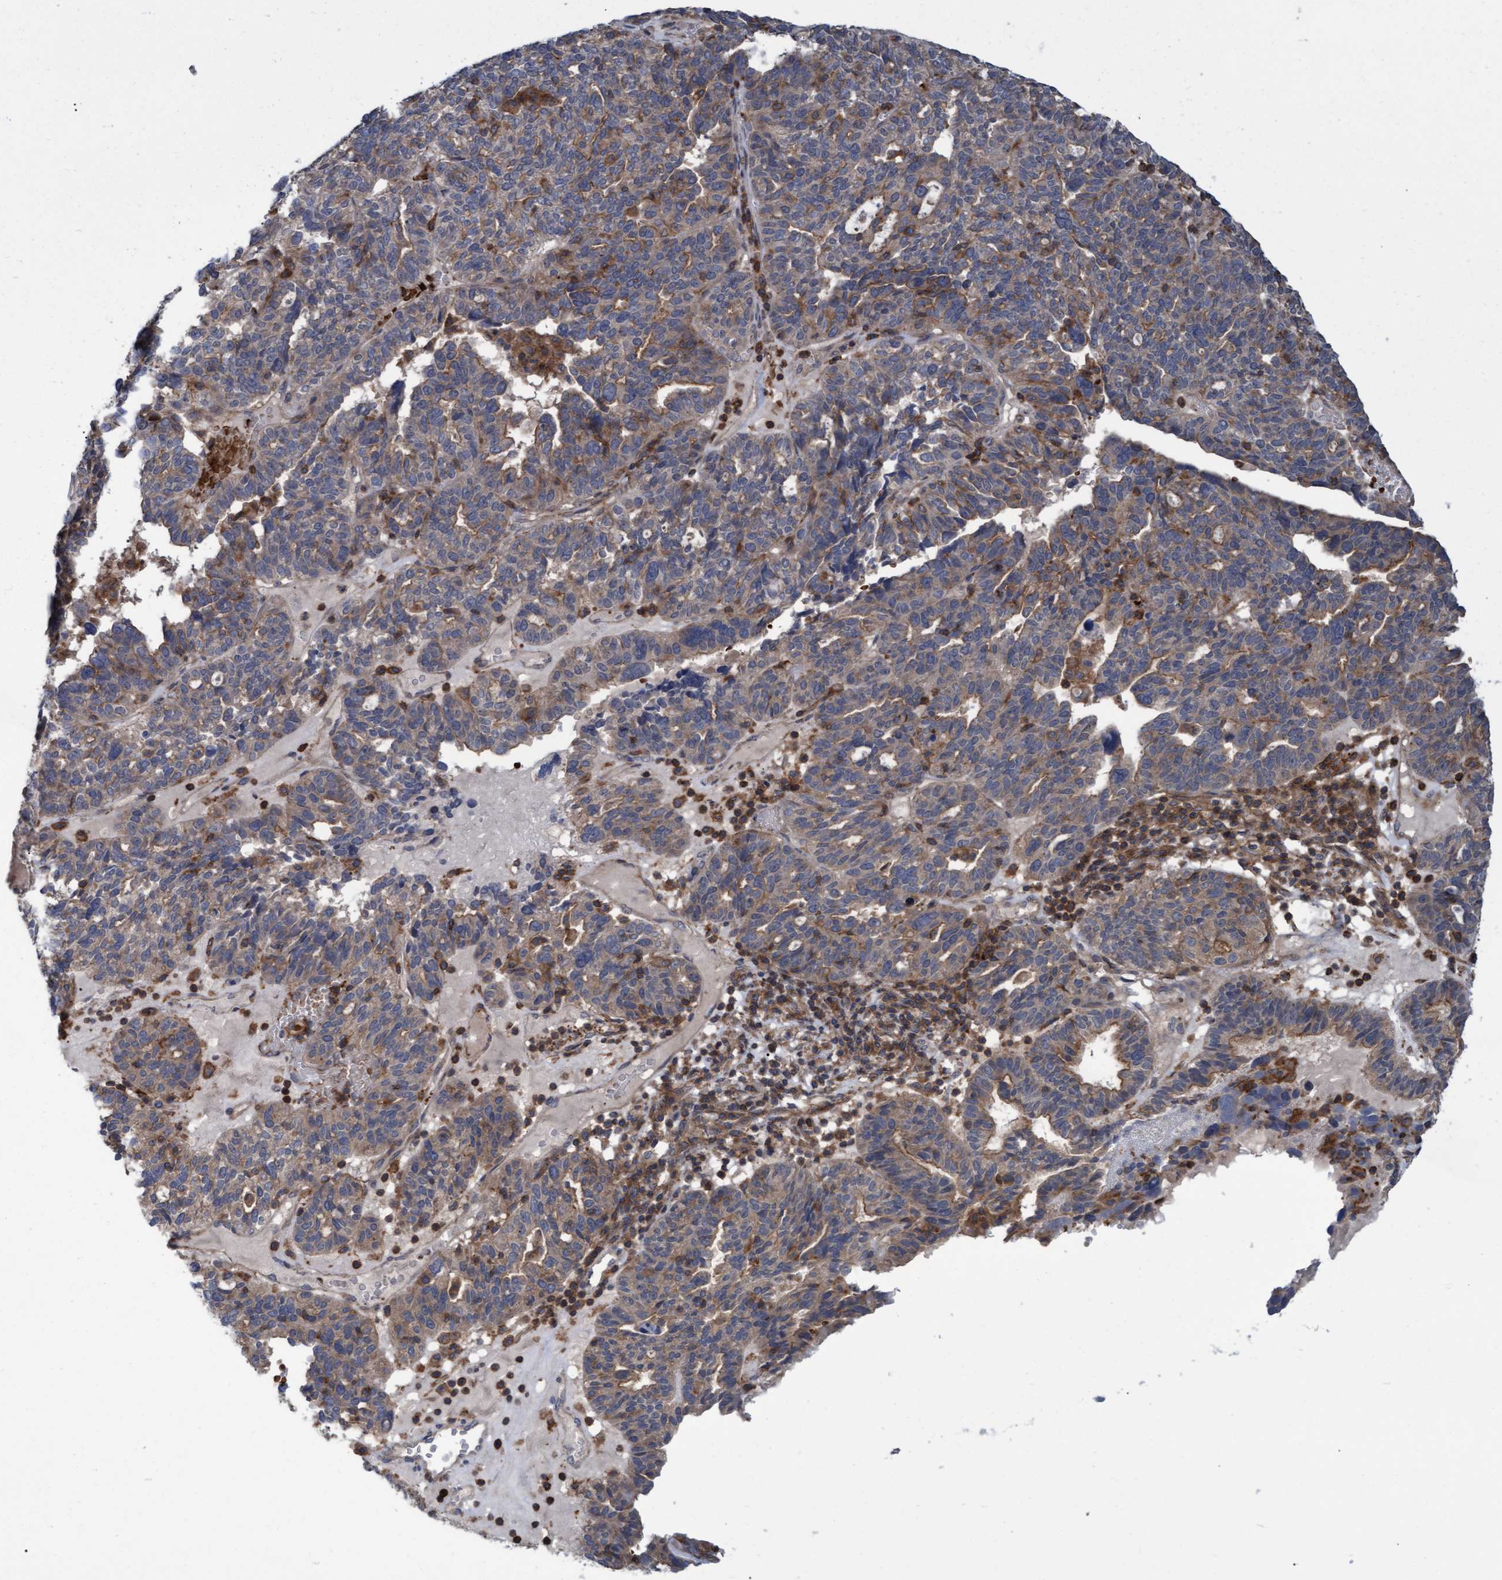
{"staining": {"intensity": "weak", "quantity": ">75%", "location": "cytoplasmic/membranous"}, "tissue": "ovarian cancer", "cell_type": "Tumor cells", "image_type": "cancer", "snomed": [{"axis": "morphology", "description": "Cystadenocarcinoma, serous, NOS"}, {"axis": "topography", "description": "Ovary"}], "caption": "Brown immunohistochemical staining in human ovarian serous cystadenocarcinoma displays weak cytoplasmic/membranous positivity in approximately >75% of tumor cells. (brown staining indicates protein expression, while blue staining denotes nuclei).", "gene": "NAA15", "patient": {"sex": "female", "age": 59}}